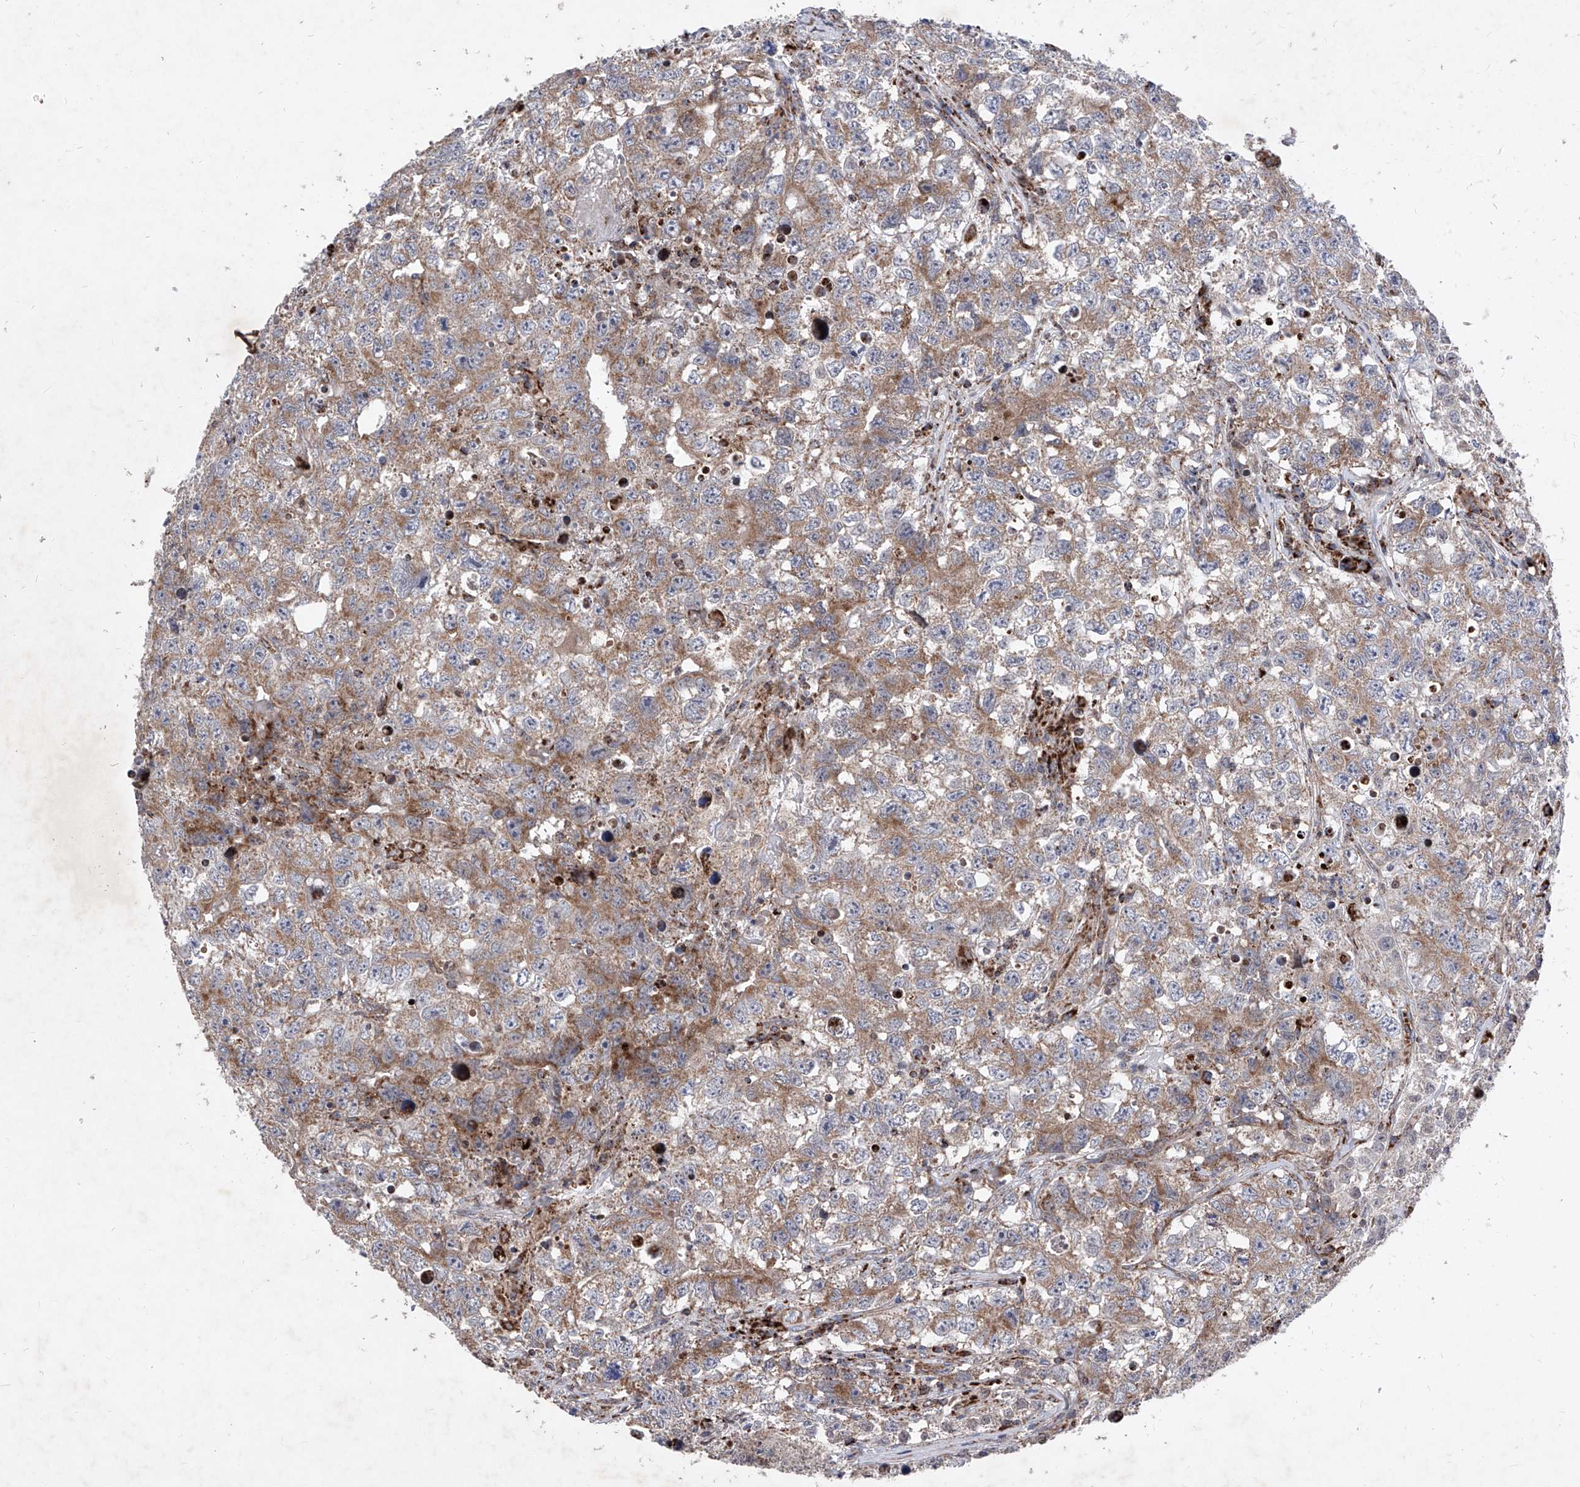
{"staining": {"intensity": "moderate", "quantity": ">75%", "location": "cytoplasmic/membranous"}, "tissue": "testis cancer", "cell_type": "Tumor cells", "image_type": "cancer", "snomed": [{"axis": "morphology", "description": "Seminoma, NOS"}, {"axis": "morphology", "description": "Carcinoma, Embryonal, NOS"}, {"axis": "topography", "description": "Testis"}], "caption": "Testis cancer (embryonal carcinoma) tissue shows moderate cytoplasmic/membranous positivity in about >75% of tumor cells", "gene": "SEMA6A", "patient": {"sex": "male", "age": 43}}